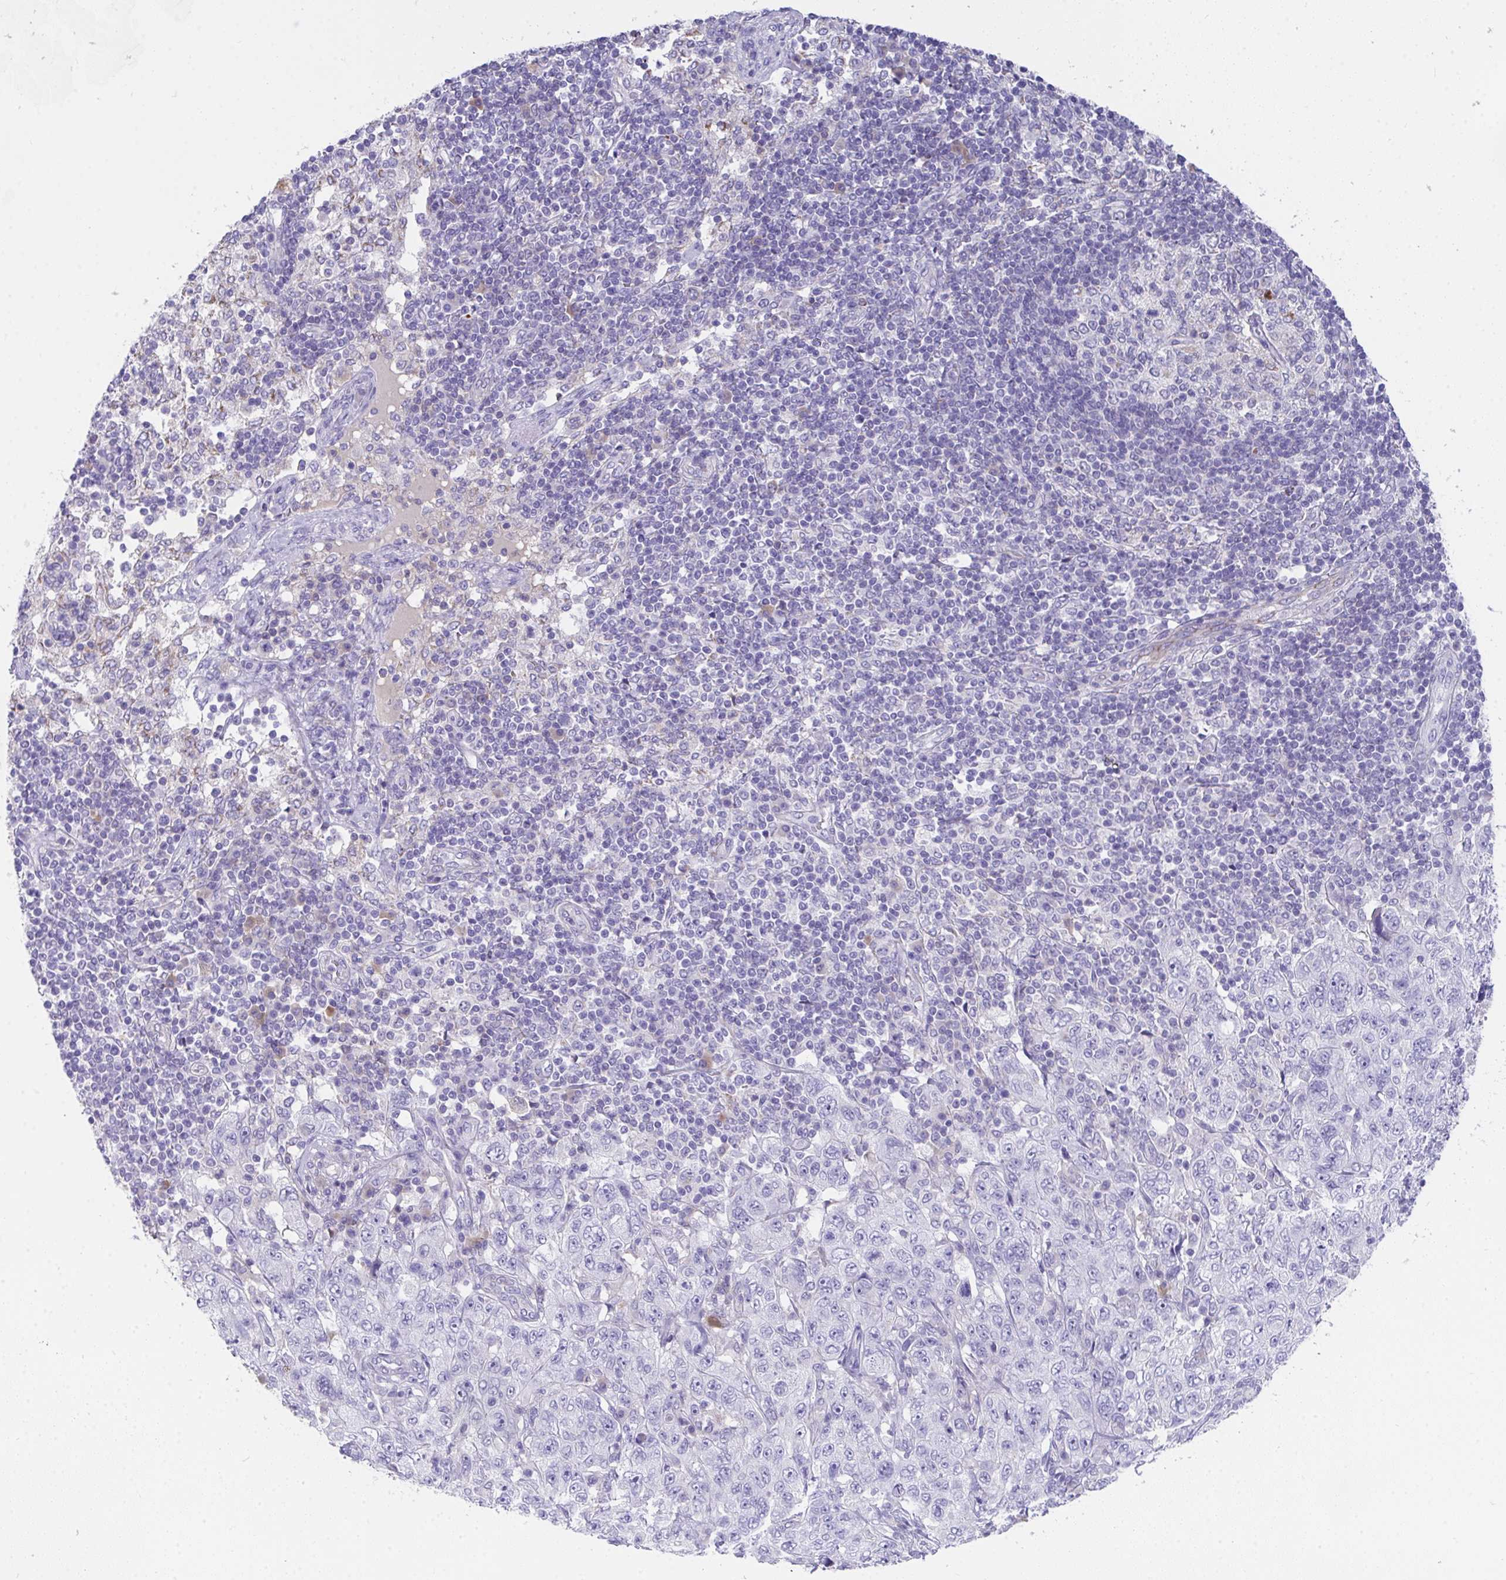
{"staining": {"intensity": "negative", "quantity": "none", "location": "none"}, "tissue": "pancreatic cancer", "cell_type": "Tumor cells", "image_type": "cancer", "snomed": [{"axis": "morphology", "description": "Adenocarcinoma, NOS"}, {"axis": "topography", "description": "Pancreas"}], "caption": "Tumor cells are negative for protein expression in human pancreatic cancer (adenocarcinoma).", "gene": "COA5", "patient": {"sex": "male", "age": 68}}